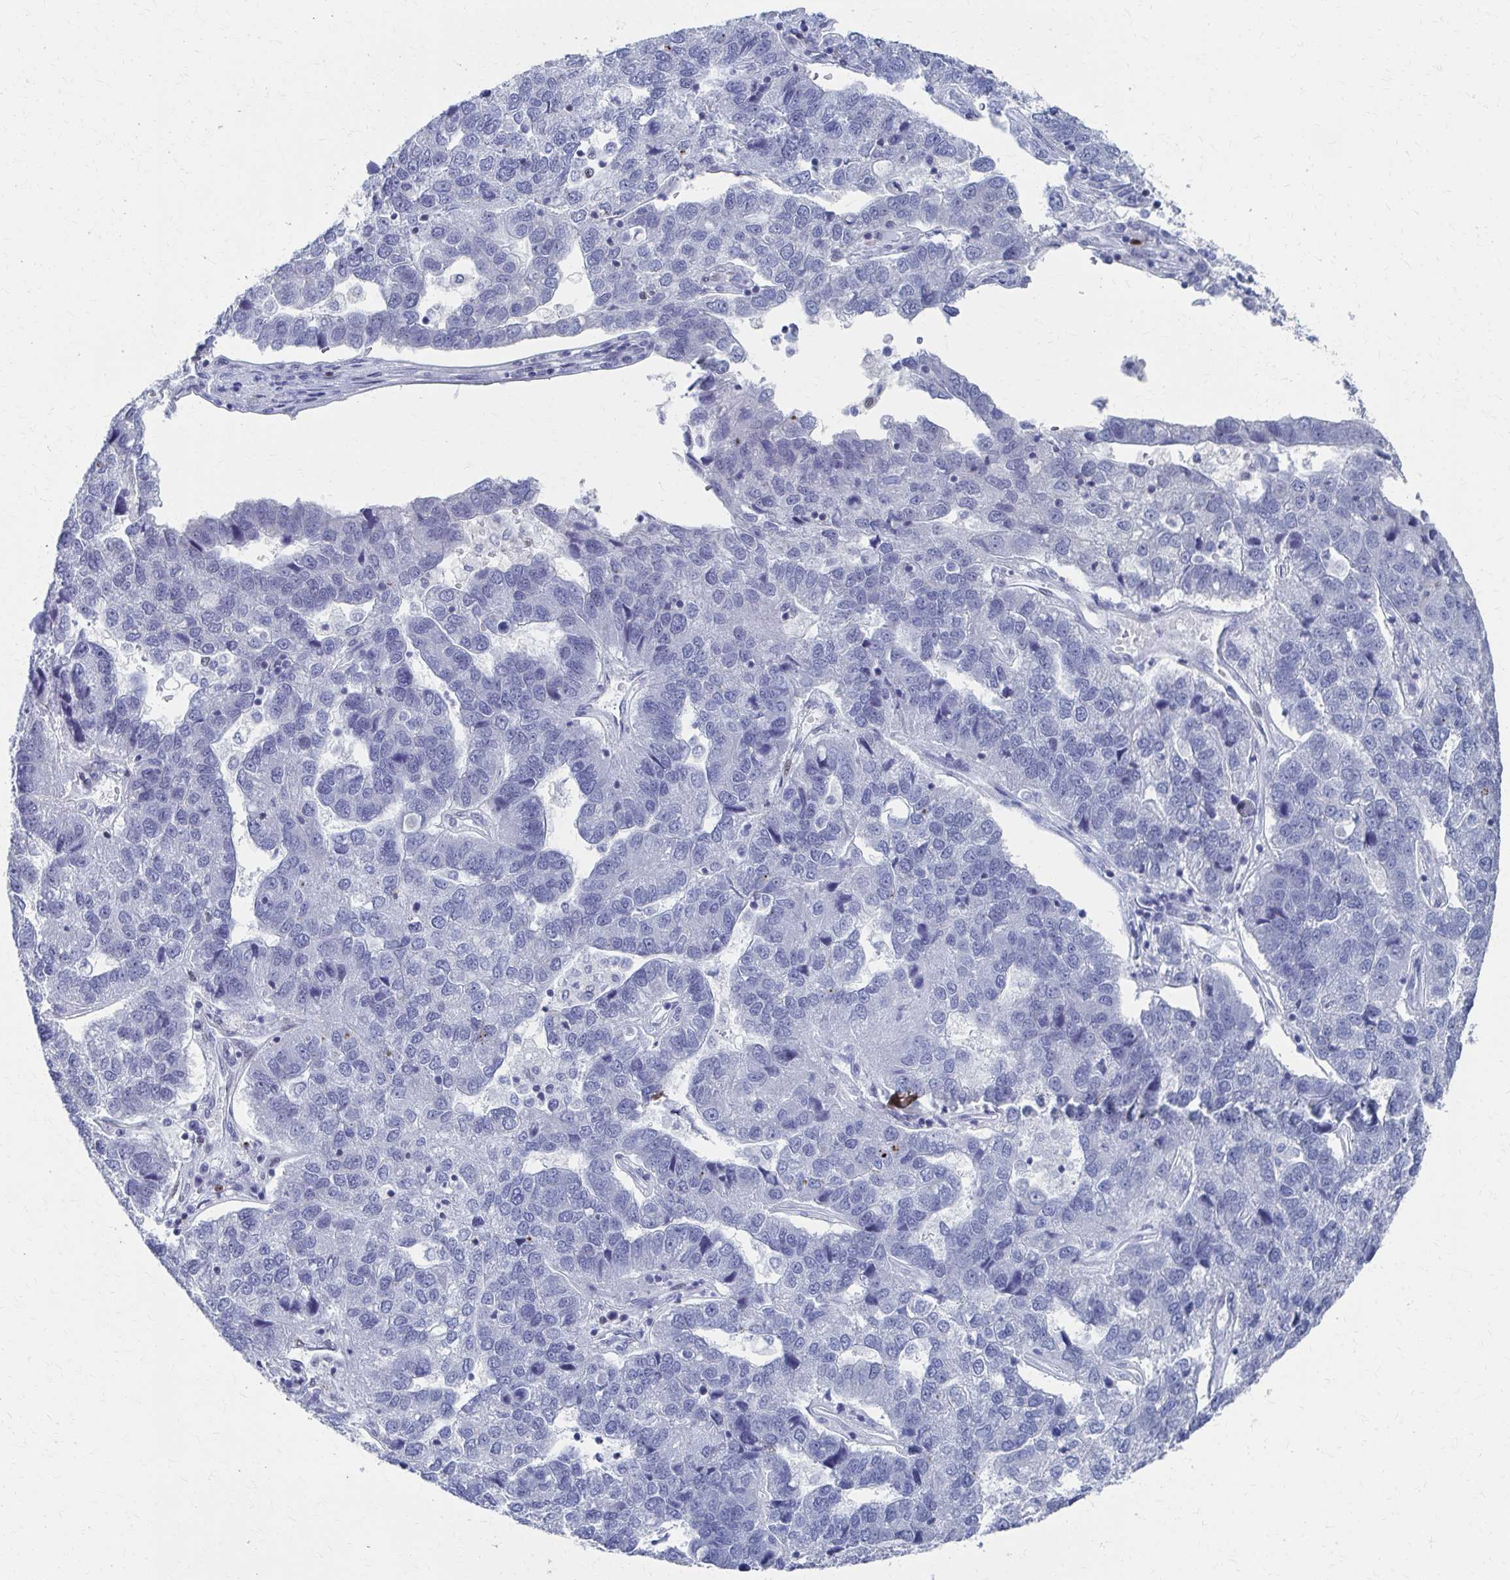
{"staining": {"intensity": "negative", "quantity": "none", "location": "none"}, "tissue": "pancreatic cancer", "cell_type": "Tumor cells", "image_type": "cancer", "snomed": [{"axis": "morphology", "description": "Adenocarcinoma, NOS"}, {"axis": "topography", "description": "Pancreas"}], "caption": "The histopathology image exhibits no staining of tumor cells in pancreatic adenocarcinoma.", "gene": "CDIN1", "patient": {"sex": "female", "age": 61}}